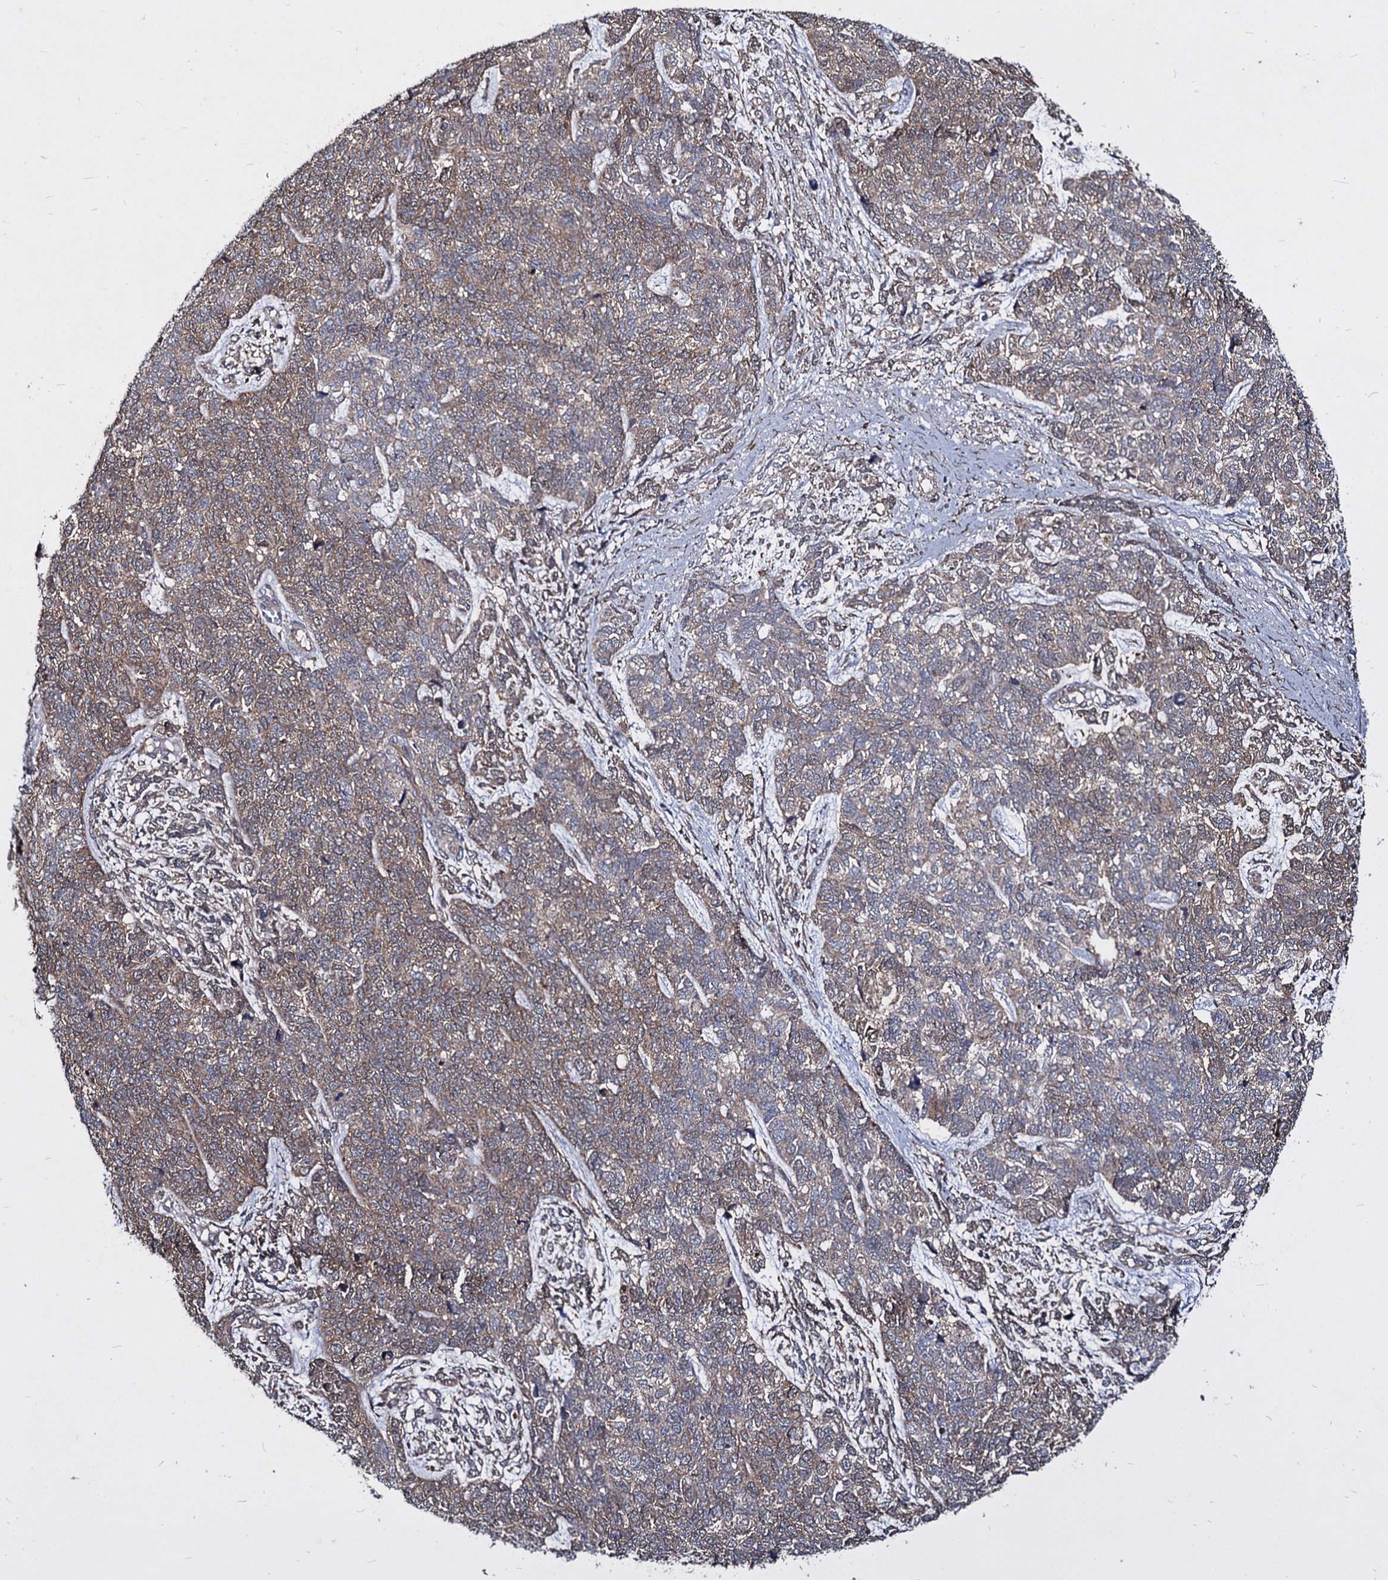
{"staining": {"intensity": "weak", "quantity": "25%-75%", "location": "cytoplasmic/membranous"}, "tissue": "cervical cancer", "cell_type": "Tumor cells", "image_type": "cancer", "snomed": [{"axis": "morphology", "description": "Squamous cell carcinoma, NOS"}, {"axis": "topography", "description": "Cervix"}], "caption": "Cervical cancer (squamous cell carcinoma) tissue shows weak cytoplasmic/membranous expression in about 25%-75% of tumor cells, visualized by immunohistochemistry.", "gene": "NME1", "patient": {"sex": "female", "age": 63}}